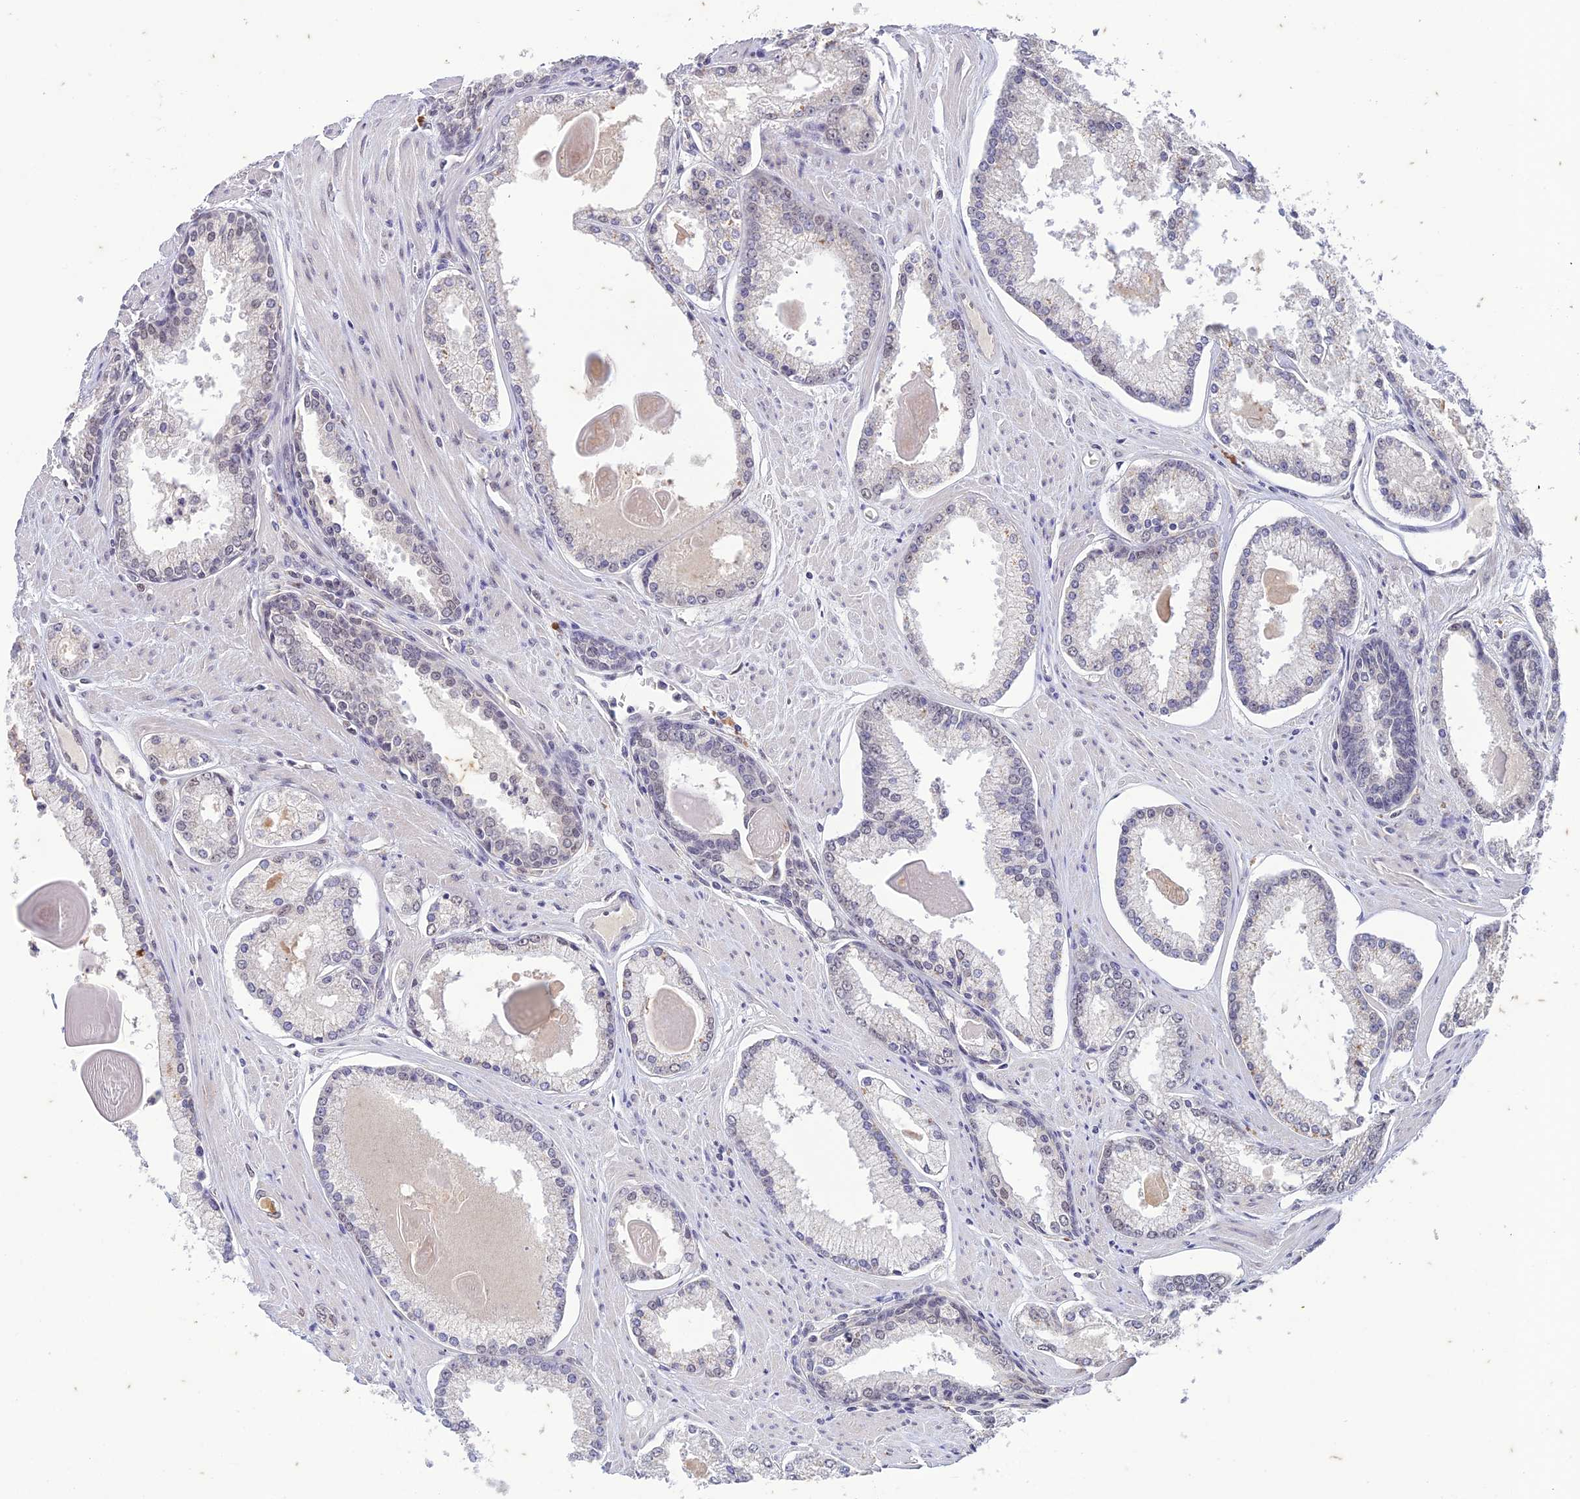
{"staining": {"intensity": "negative", "quantity": "none", "location": "none"}, "tissue": "prostate cancer", "cell_type": "Tumor cells", "image_type": "cancer", "snomed": [{"axis": "morphology", "description": "Adenocarcinoma, Low grade"}, {"axis": "topography", "description": "Prostate"}], "caption": "This is a image of immunohistochemistry (IHC) staining of prostate cancer (low-grade adenocarcinoma), which shows no positivity in tumor cells.", "gene": "POP4", "patient": {"sex": "male", "age": 54}}